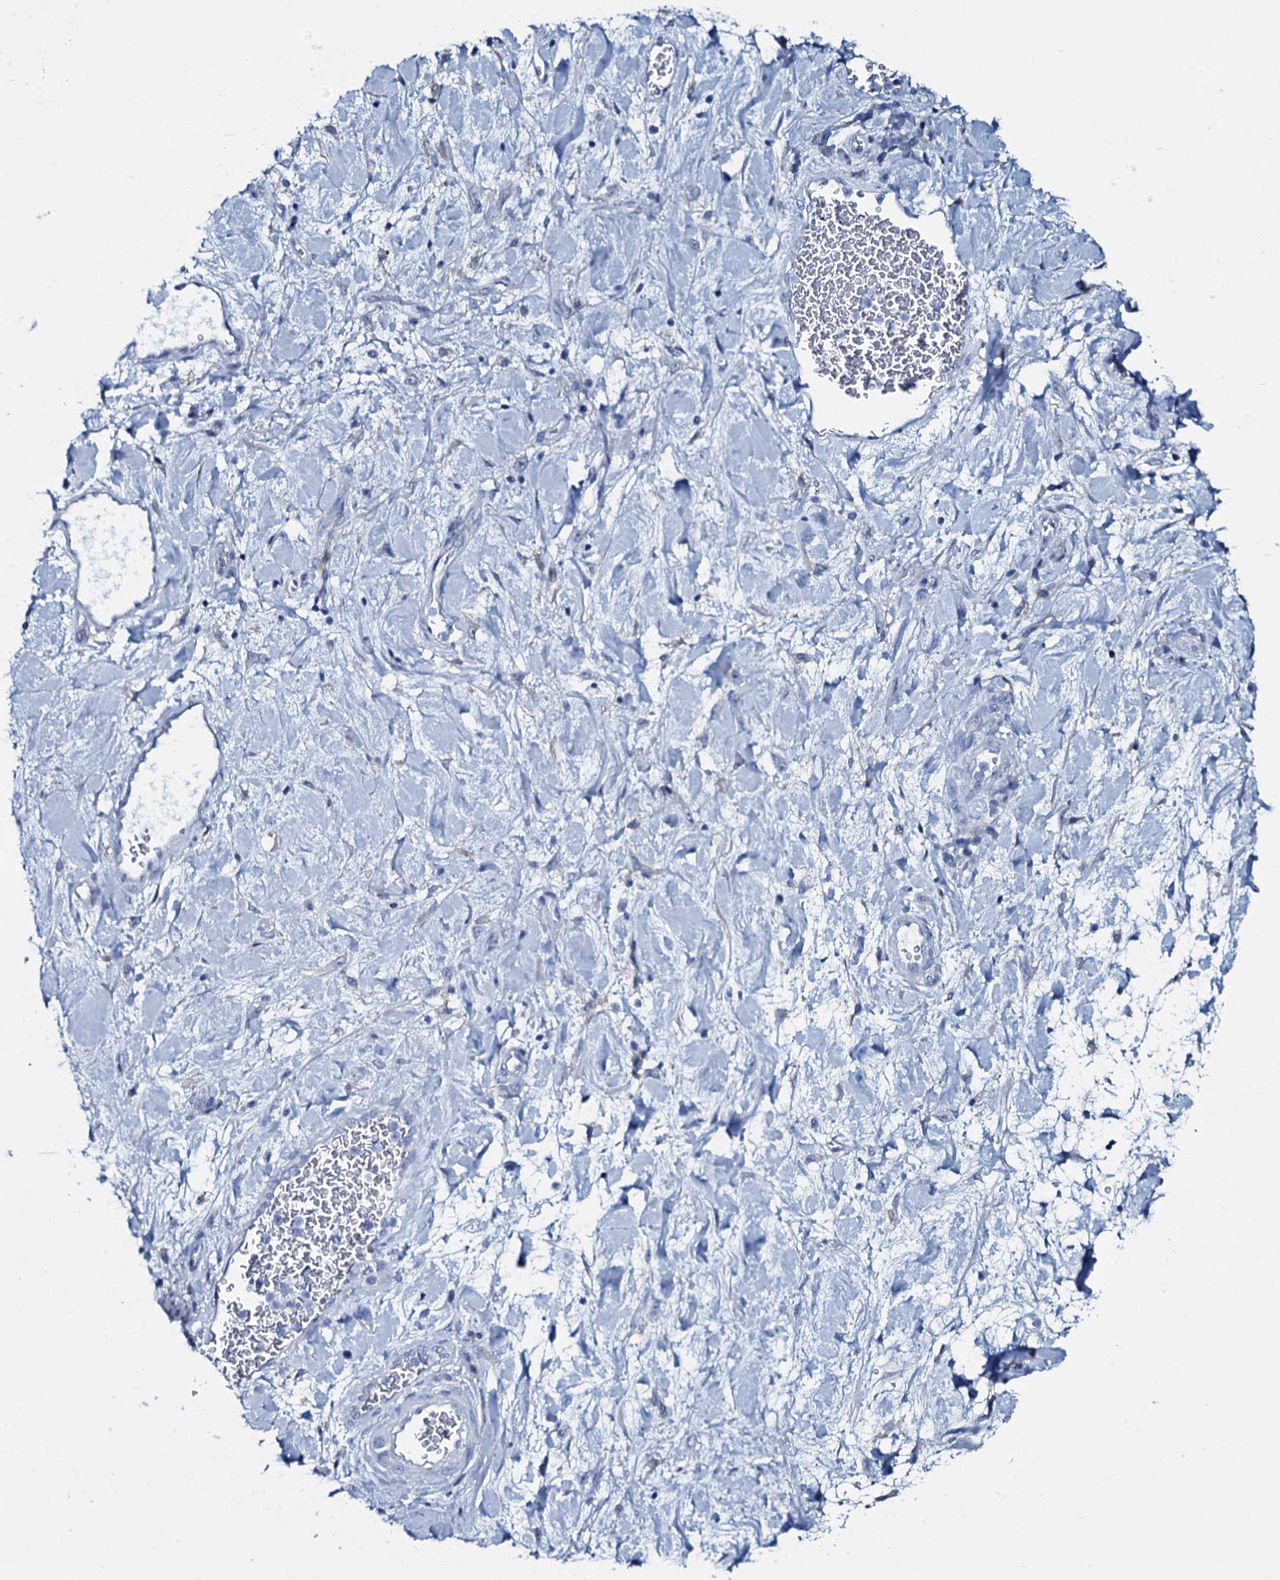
{"staining": {"intensity": "negative", "quantity": "none", "location": "none"}, "tissue": "stomach cancer", "cell_type": "Tumor cells", "image_type": "cancer", "snomed": [{"axis": "morphology", "description": "Adenocarcinoma, NOS"}, {"axis": "topography", "description": "Stomach"}], "caption": "Image shows no protein staining in tumor cells of stomach cancer tissue.", "gene": "SLC4A7", "patient": {"sex": "male", "age": 48}}